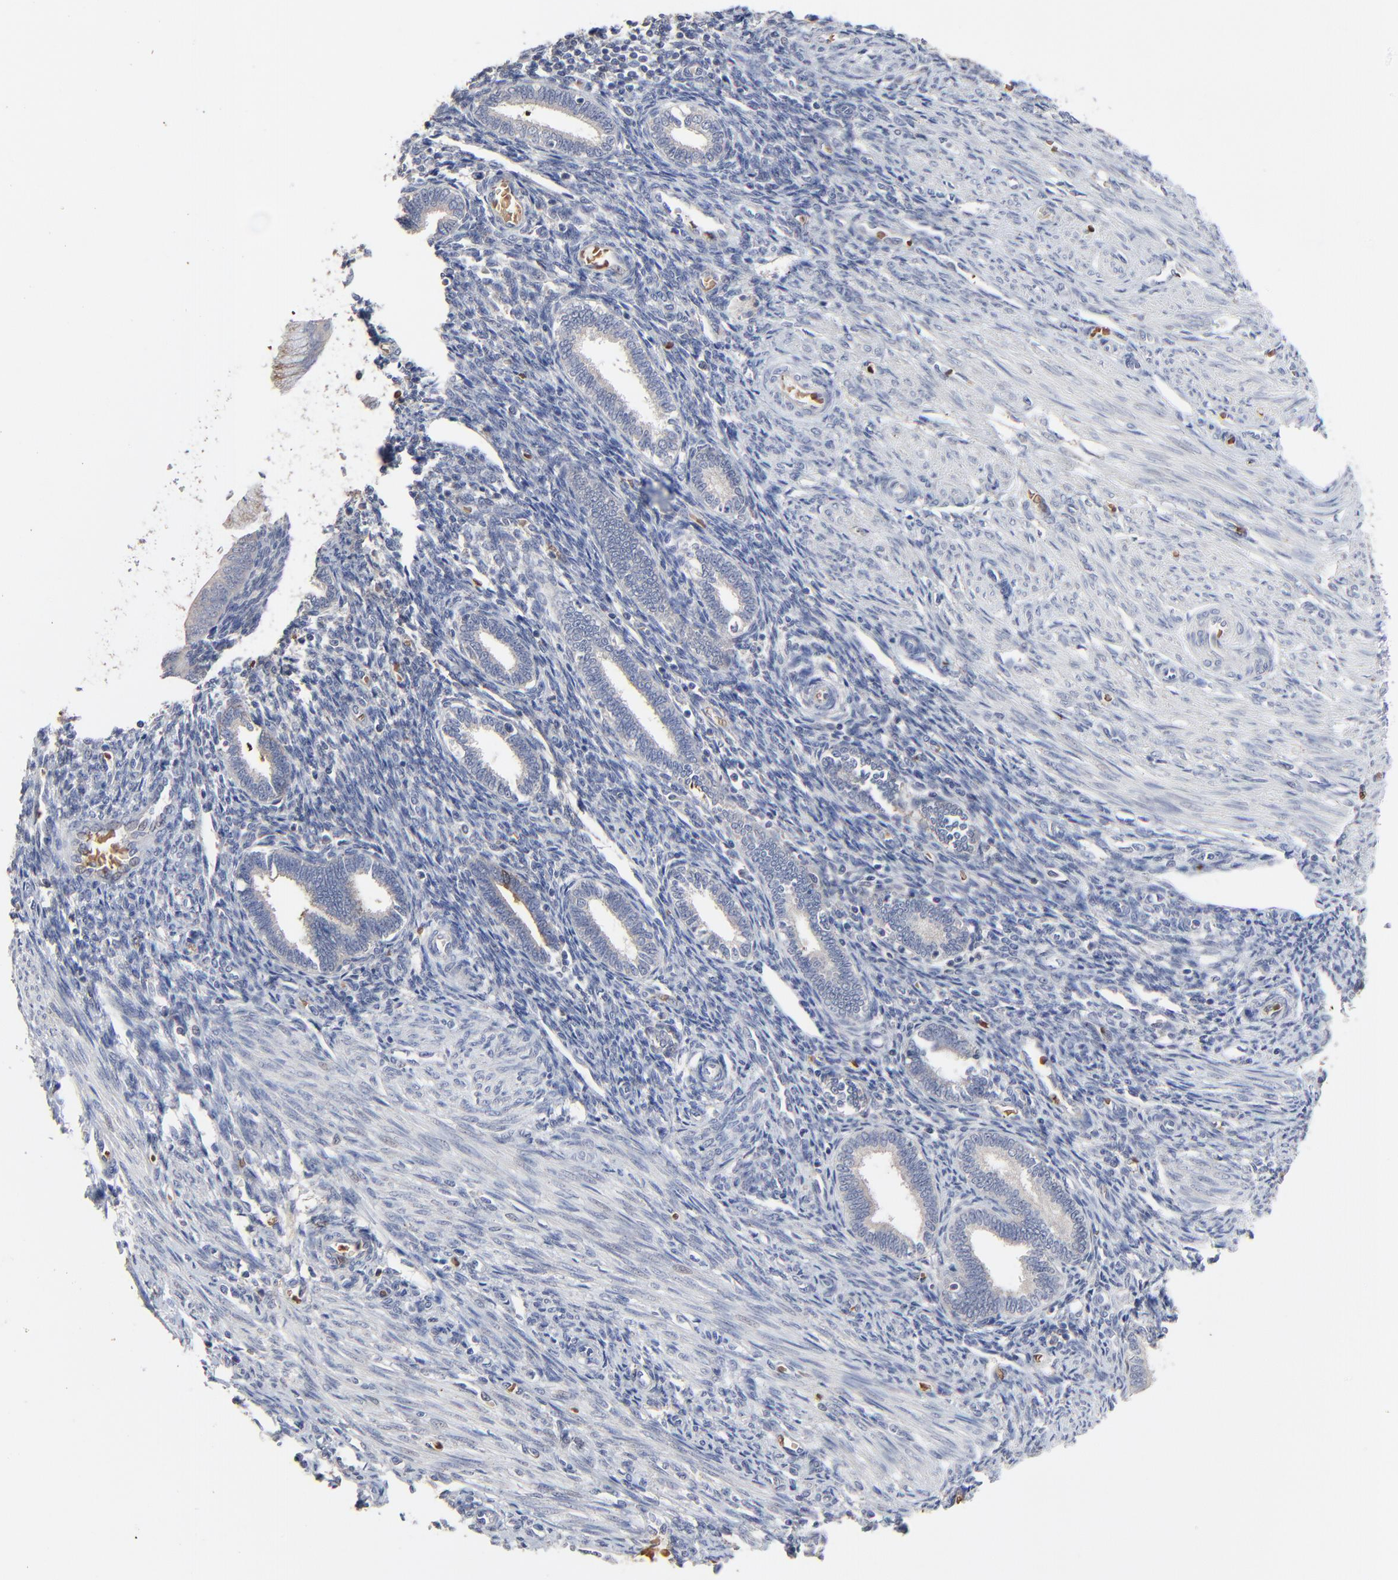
{"staining": {"intensity": "negative", "quantity": "none", "location": "none"}, "tissue": "endometrium", "cell_type": "Cells in endometrial stroma", "image_type": "normal", "snomed": [{"axis": "morphology", "description": "Normal tissue, NOS"}, {"axis": "topography", "description": "Endometrium"}], "caption": "DAB immunohistochemical staining of normal endometrium shows no significant staining in cells in endometrial stroma.", "gene": "FANCB", "patient": {"sex": "female", "age": 27}}